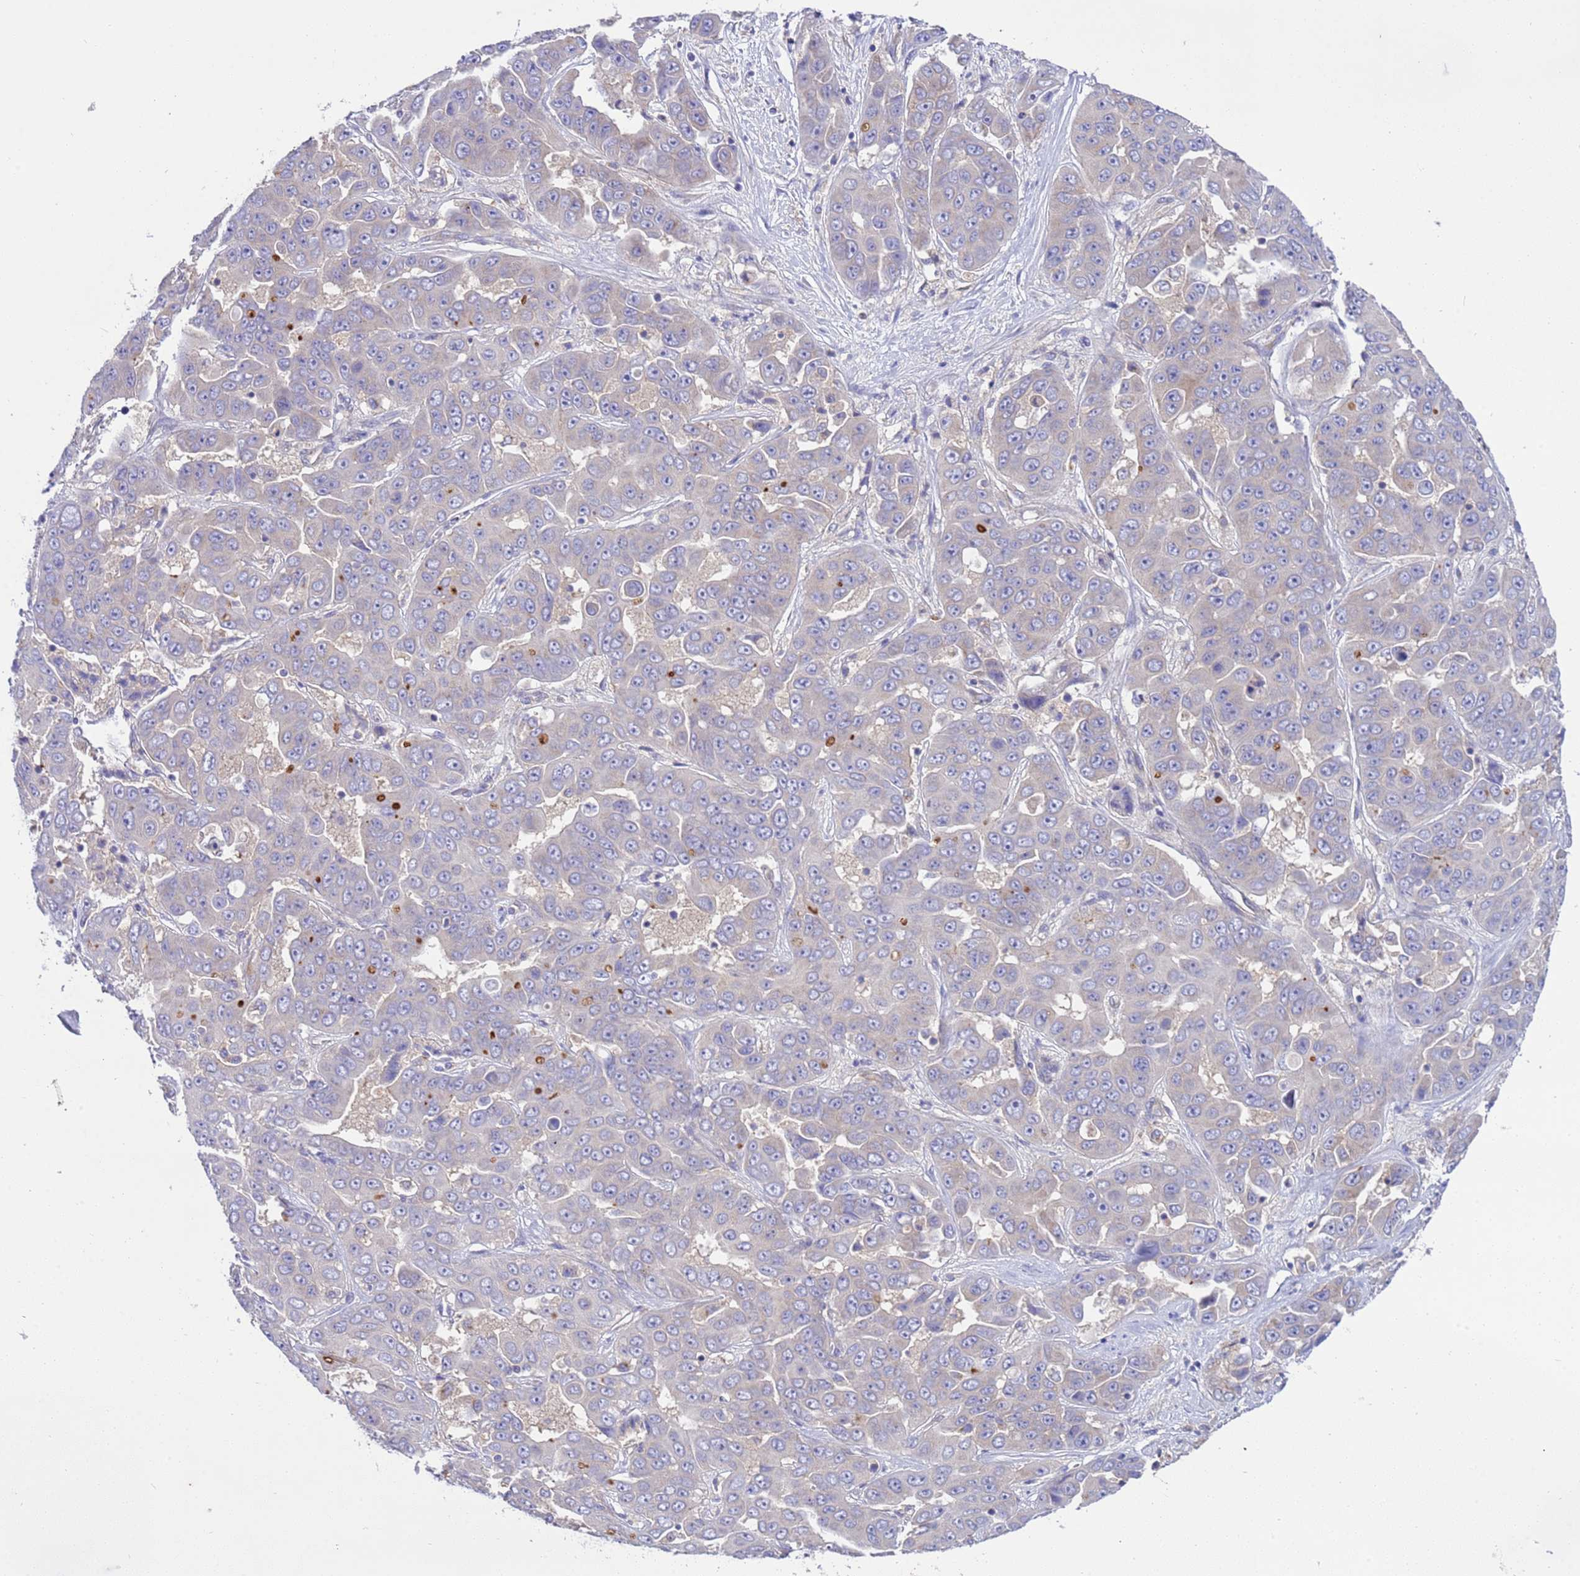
{"staining": {"intensity": "negative", "quantity": "none", "location": "none"}, "tissue": "liver cancer", "cell_type": "Tumor cells", "image_type": "cancer", "snomed": [{"axis": "morphology", "description": "Cholangiocarcinoma"}, {"axis": "topography", "description": "Liver"}], "caption": "DAB immunohistochemical staining of liver cholangiocarcinoma demonstrates no significant staining in tumor cells.", "gene": "ANAPC1", "patient": {"sex": "female", "age": 52}}